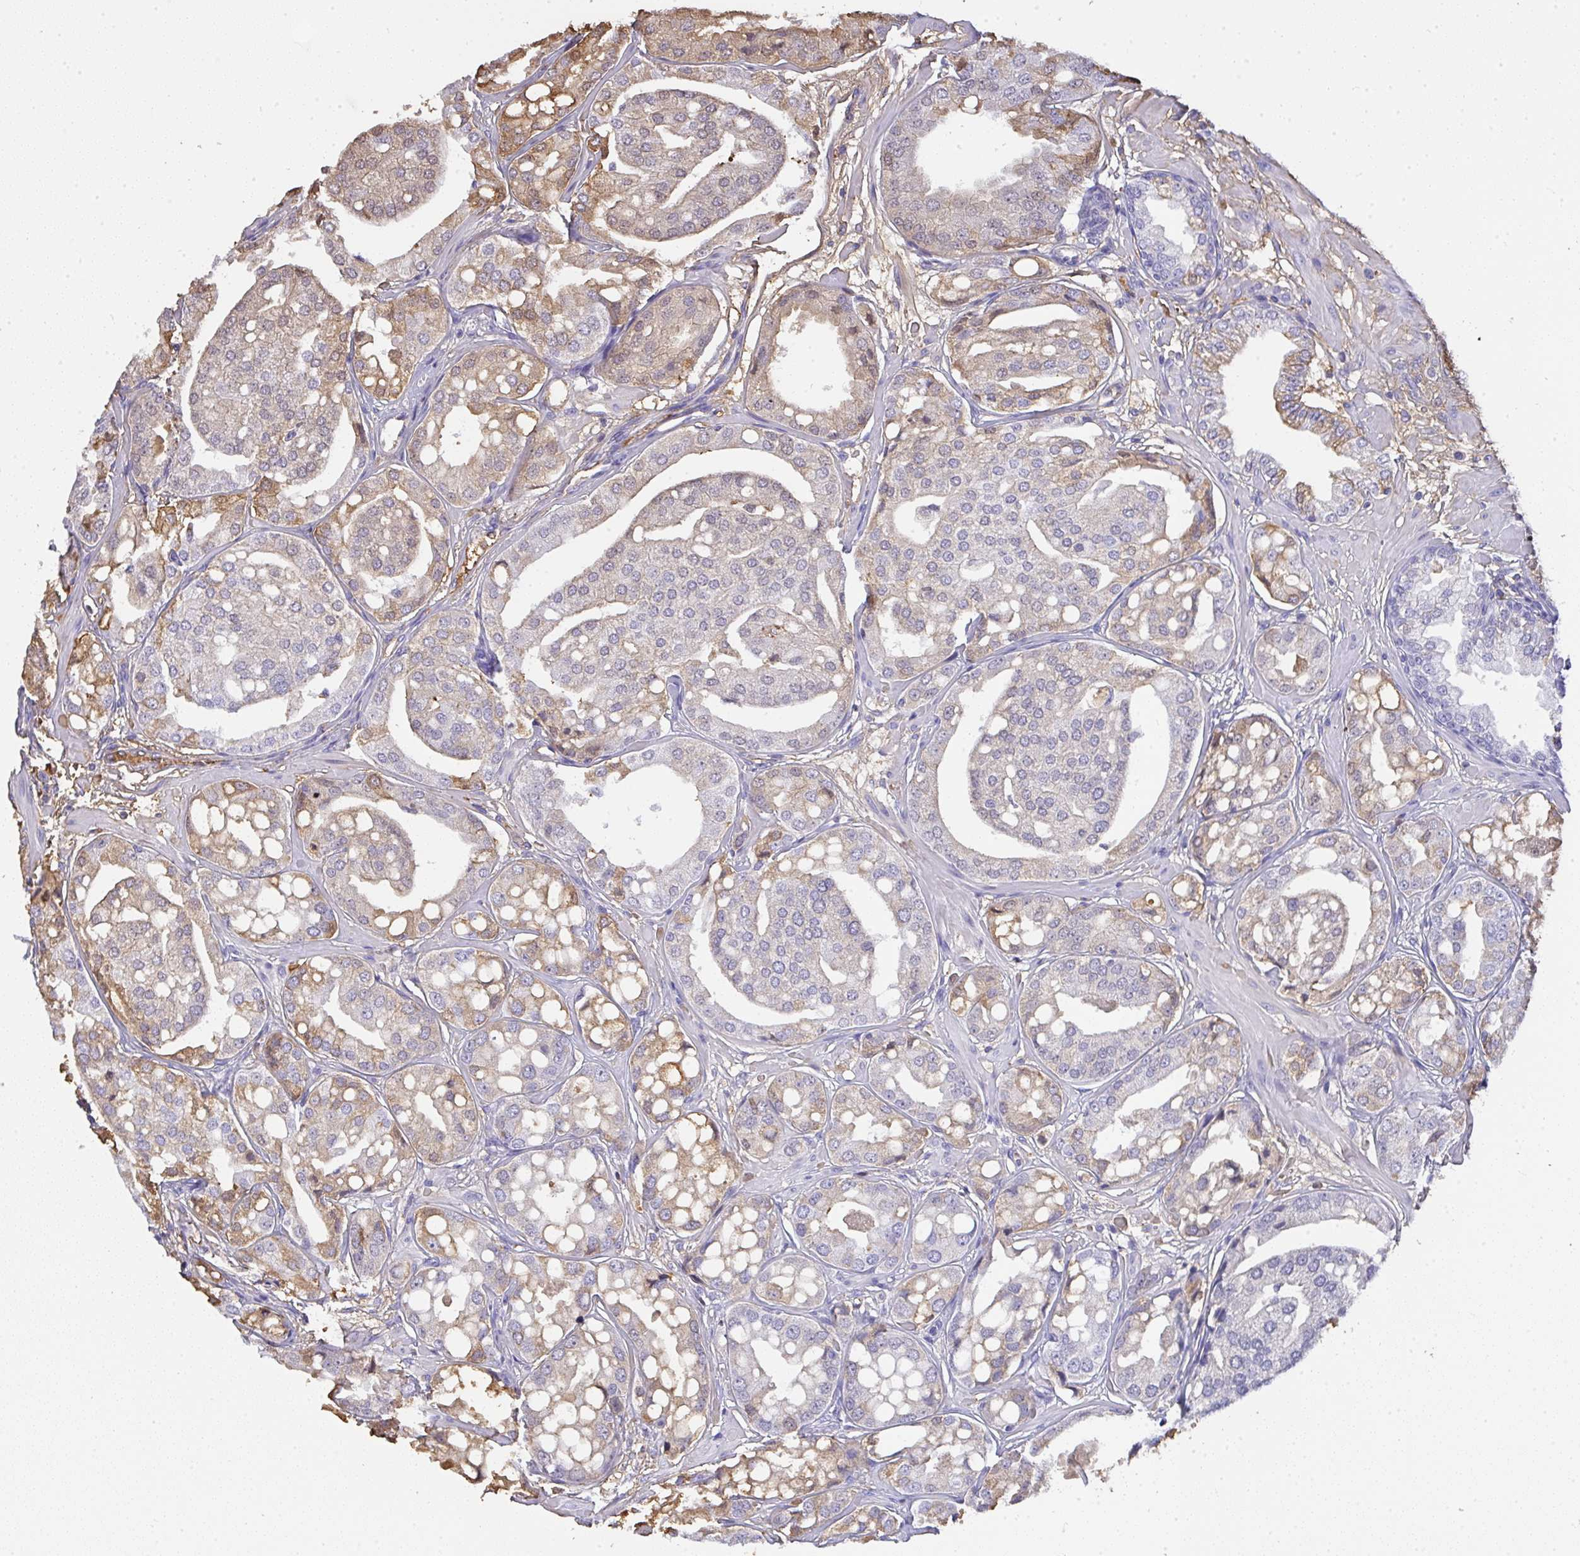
{"staining": {"intensity": "moderate", "quantity": "<25%", "location": "cytoplasmic/membranous"}, "tissue": "renal cancer", "cell_type": "Tumor cells", "image_type": "cancer", "snomed": [{"axis": "morphology", "description": "Adenocarcinoma, NOS"}, {"axis": "topography", "description": "Urinary bladder"}], "caption": "A brown stain labels moderate cytoplasmic/membranous expression of a protein in renal cancer tumor cells.", "gene": "SMYD5", "patient": {"sex": "male", "age": 61}}